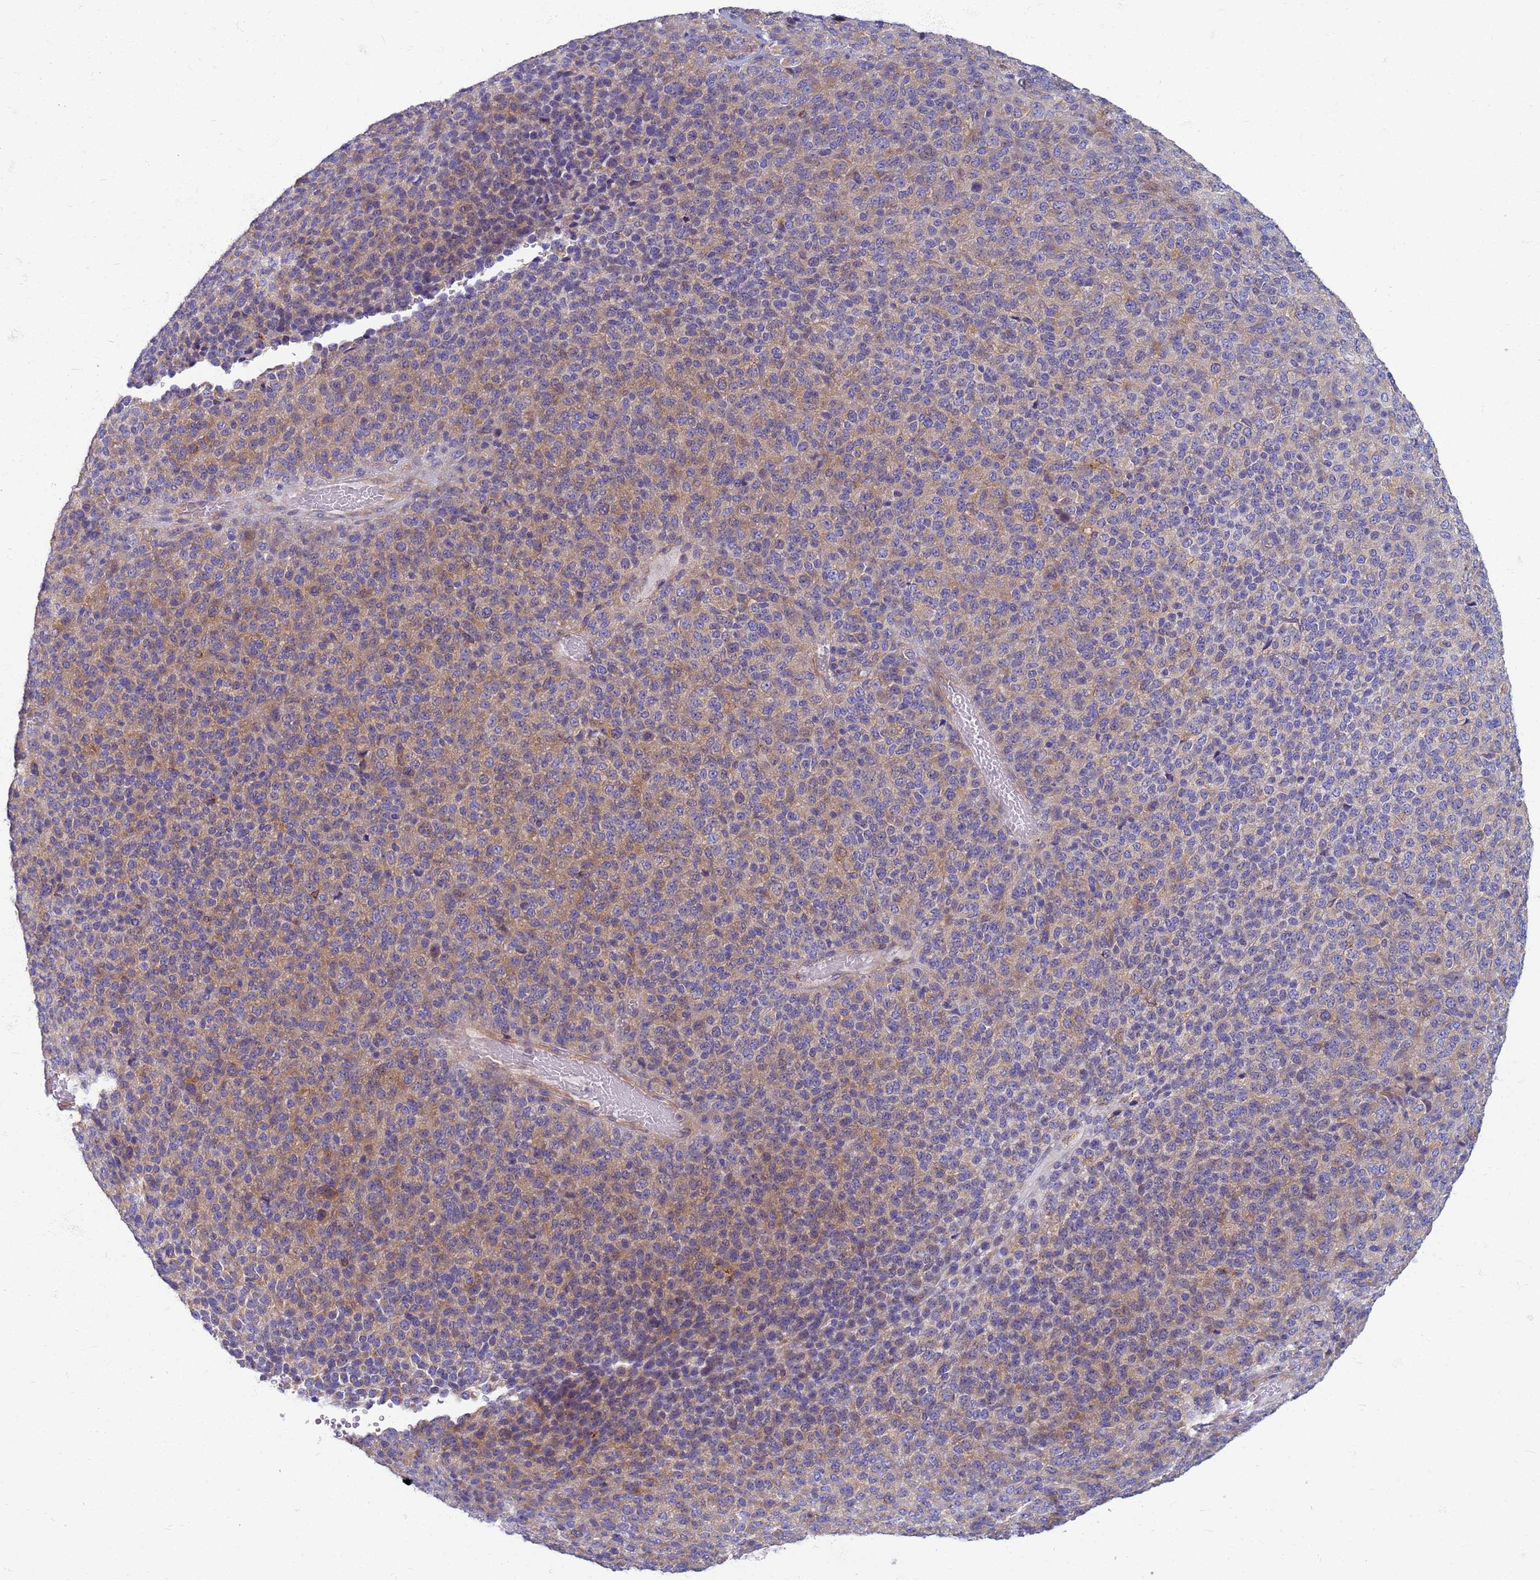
{"staining": {"intensity": "moderate", "quantity": "<25%", "location": "cytoplasmic/membranous"}, "tissue": "melanoma", "cell_type": "Tumor cells", "image_type": "cancer", "snomed": [{"axis": "morphology", "description": "Malignant melanoma, Metastatic site"}, {"axis": "topography", "description": "Brain"}], "caption": "This is a photomicrograph of IHC staining of melanoma, which shows moderate expression in the cytoplasmic/membranous of tumor cells.", "gene": "EEA1", "patient": {"sex": "female", "age": 56}}